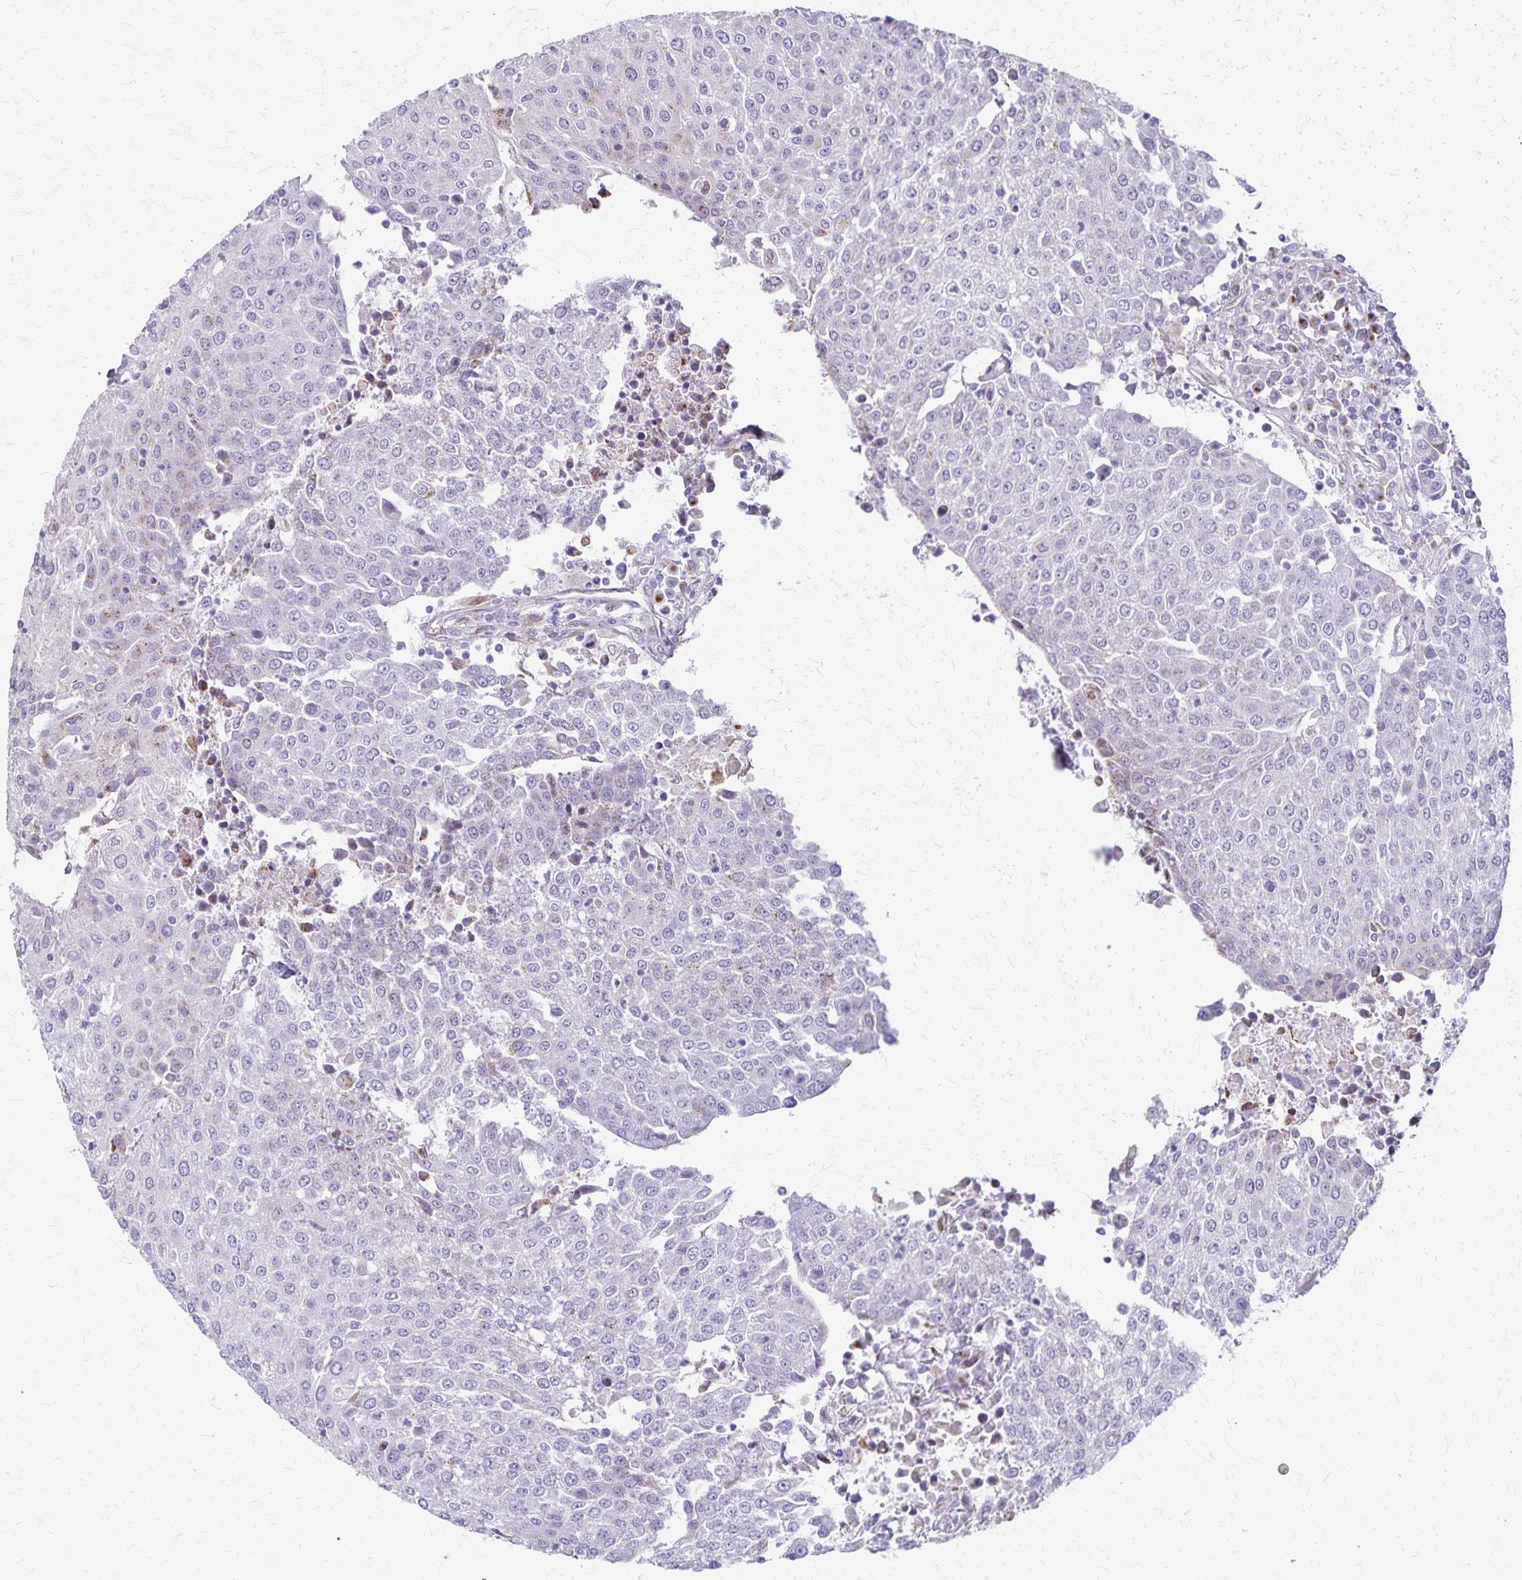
{"staining": {"intensity": "negative", "quantity": "none", "location": "none"}, "tissue": "urothelial cancer", "cell_type": "Tumor cells", "image_type": "cancer", "snomed": [{"axis": "morphology", "description": "Urothelial carcinoma, High grade"}, {"axis": "topography", "description": "Urinary bladder"}], "caption": "The photomicrograph reveals no staining of tumor cells in urothelial cancer.", "gene": "MCFD2", "patient": {"sex": "female", "age": 85}}